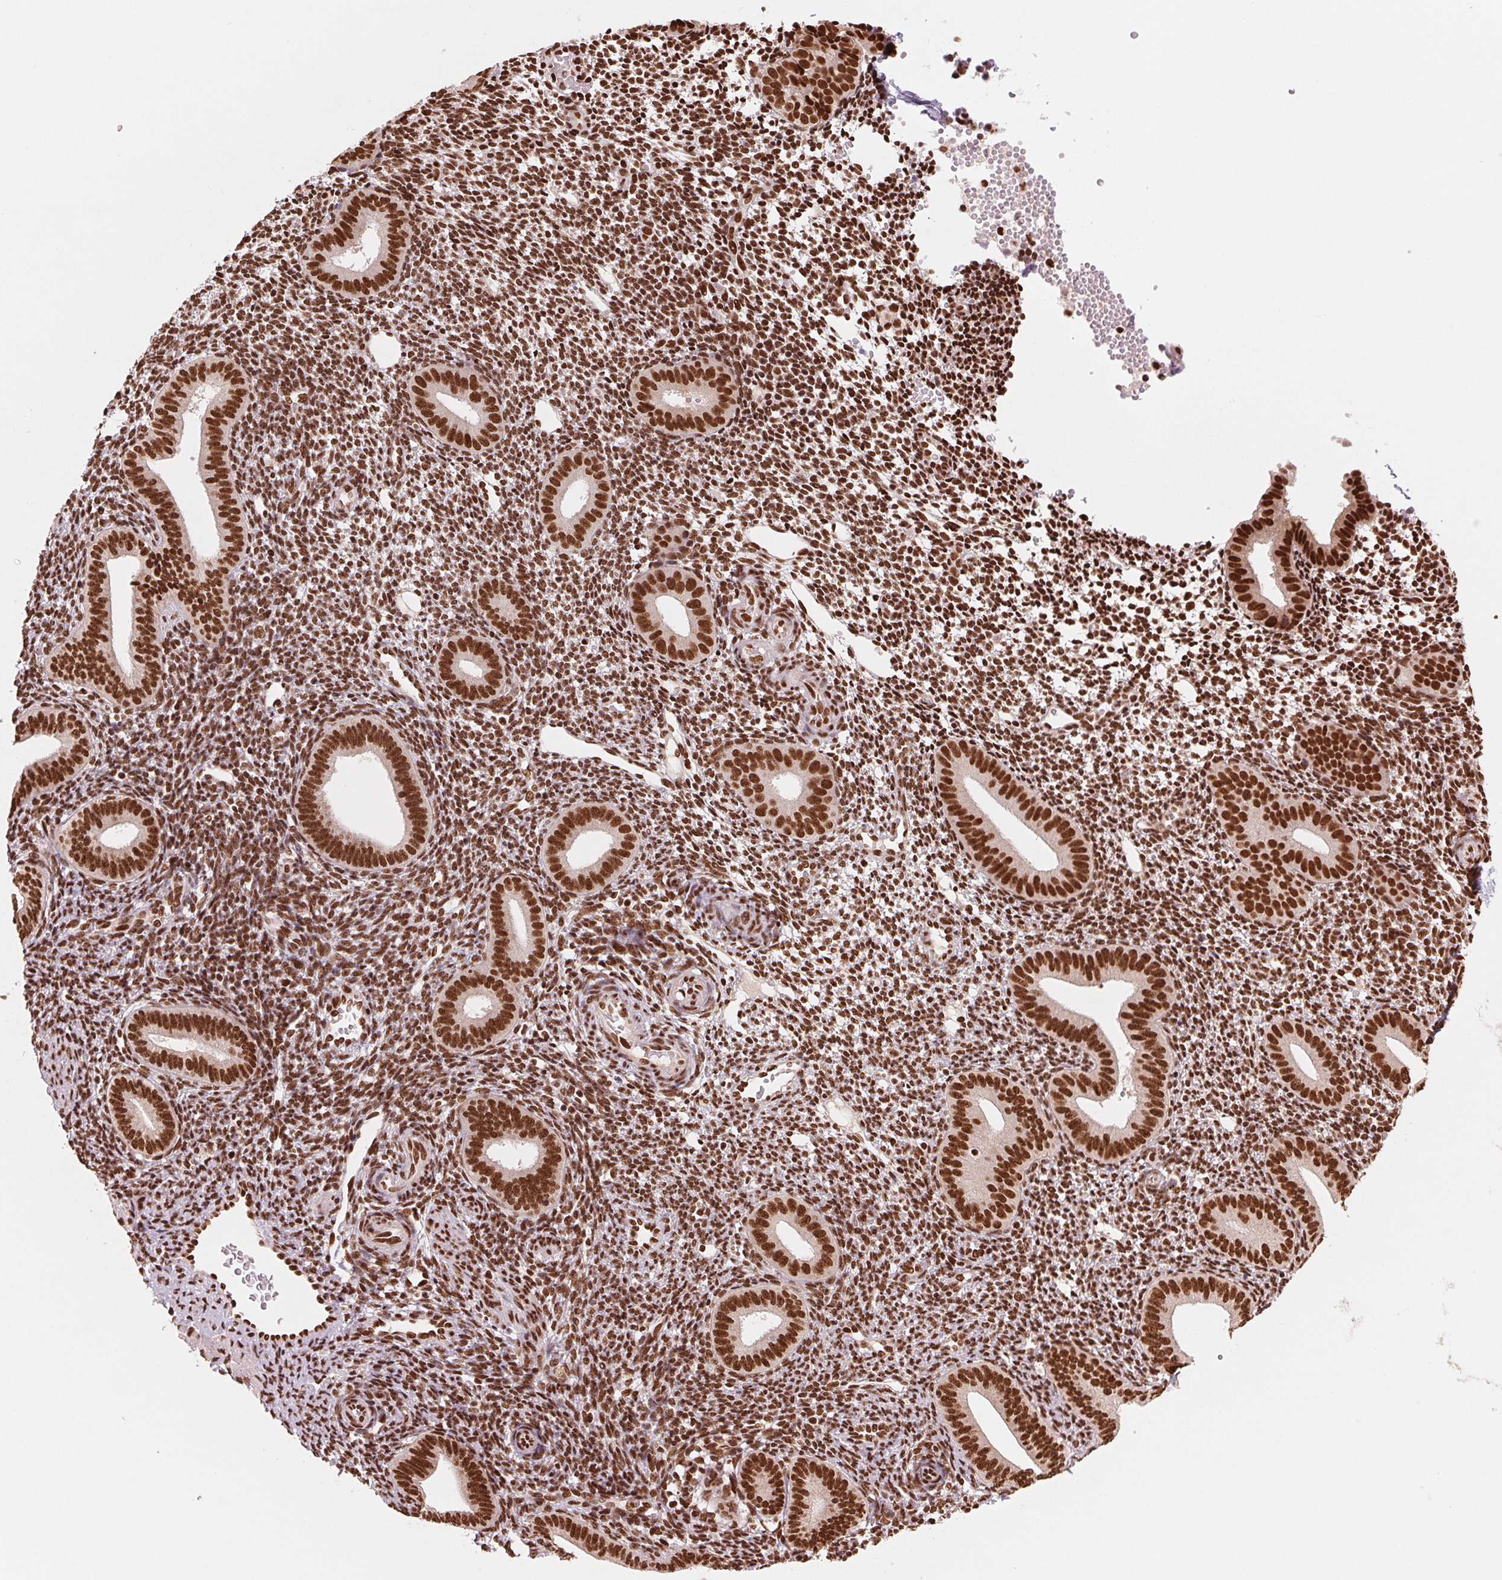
{"staining": {"intensity": "strong", "quantity": "25%-75%", "location": "nuclear"}, "tissue": "endometrium", "cell_type": "Cells in endometrial stroma", "image_type": "normal", "snomed": [{"axis": "morphology", "description": "Normal tissue, NOS"}, {"axis": "topography", "description": "Endometrium"}], "caption": "Benign endometrium shows strong nuclear staining in approximately 25%-75% of cells in endometrial stroma, visualized by immunohistochemistry. The protein is stained brown, and the nuclei are stained in blue (DAB IHC with brightfield microscopy, high magnification).", "gene": "TTLL9", "patient": {"sex": "female", "age": 40}}